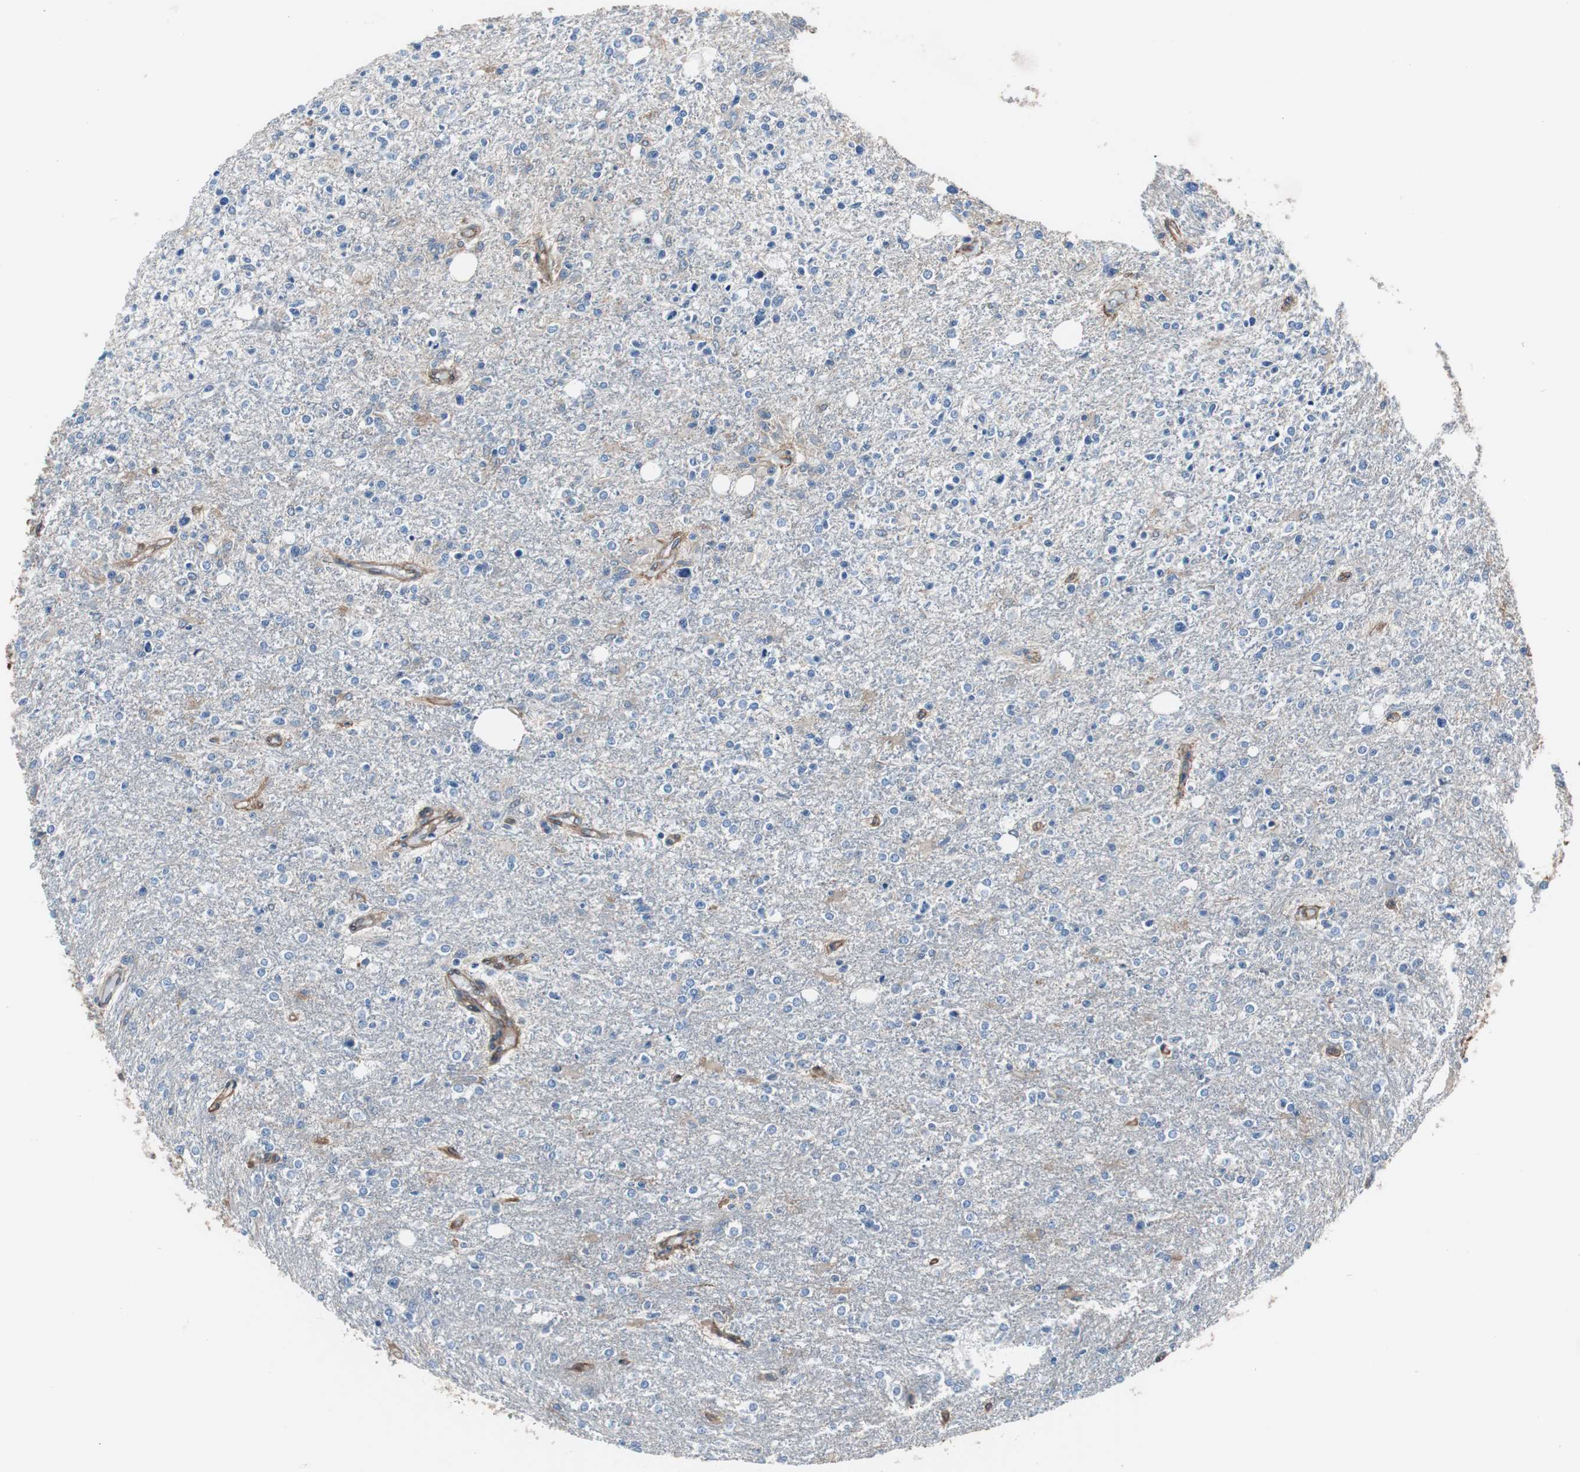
{"staining": {"intensity": "negative", "quantity": "none", "location": "none"}, "tissue": "glioma", "cell_type": "Tumor cells", "image_type": "cancer", "snomed": [{"axis": "morphology", "description": "Glioma, malignant, High grade"}, {"axis": "topography", "description": "Cerebral cortex"}], "caption": "Glioma was stained to show a protein in brown. There is no significant positivity in tumor cells.", "gene": "KIF3B", "patient": {"sex": "male", "age": 76}}